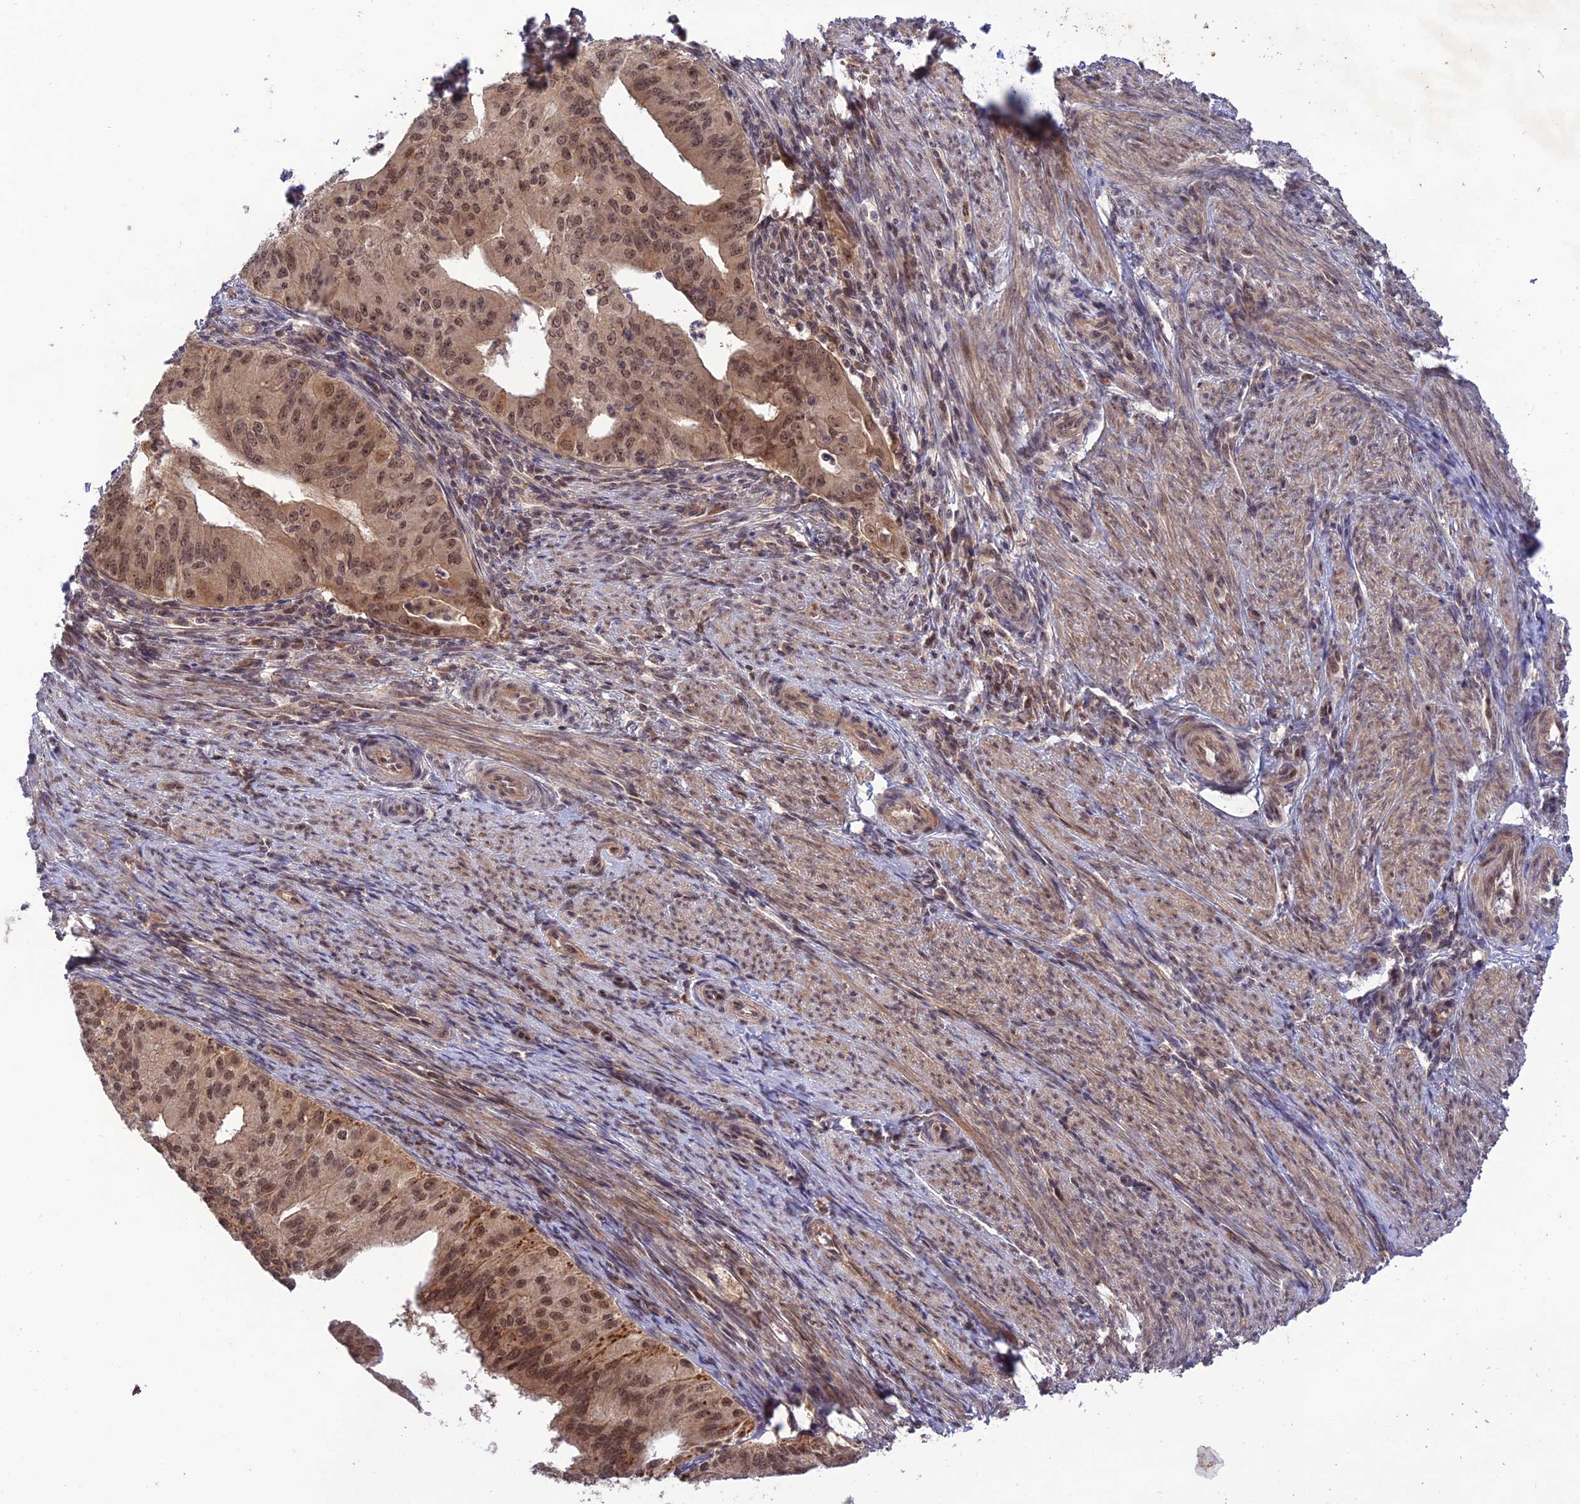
{"staining": {"intensity": "moderate", "quantity": ">75%", "location": "cytoplasmic/membranous,nuclear"}, "tissue": "endometrial cancer", "cell_type": "Tumor cells", "image_type": "cancer", "snomed": [{"axis": "morphology", "description": "Adenocarcinoma, NOS"}, {"axis": "topography", "description": "Endometrium"}], "caption": "High-power microscopy captured an IHC photomicrograph of endometrial cancer, revealing moderate cytoplasmic/membranous and nuclear staining in approximately >75% of tumor cells.", "gene": "REV1", "patient": {"sex": "female", "age": 50}}